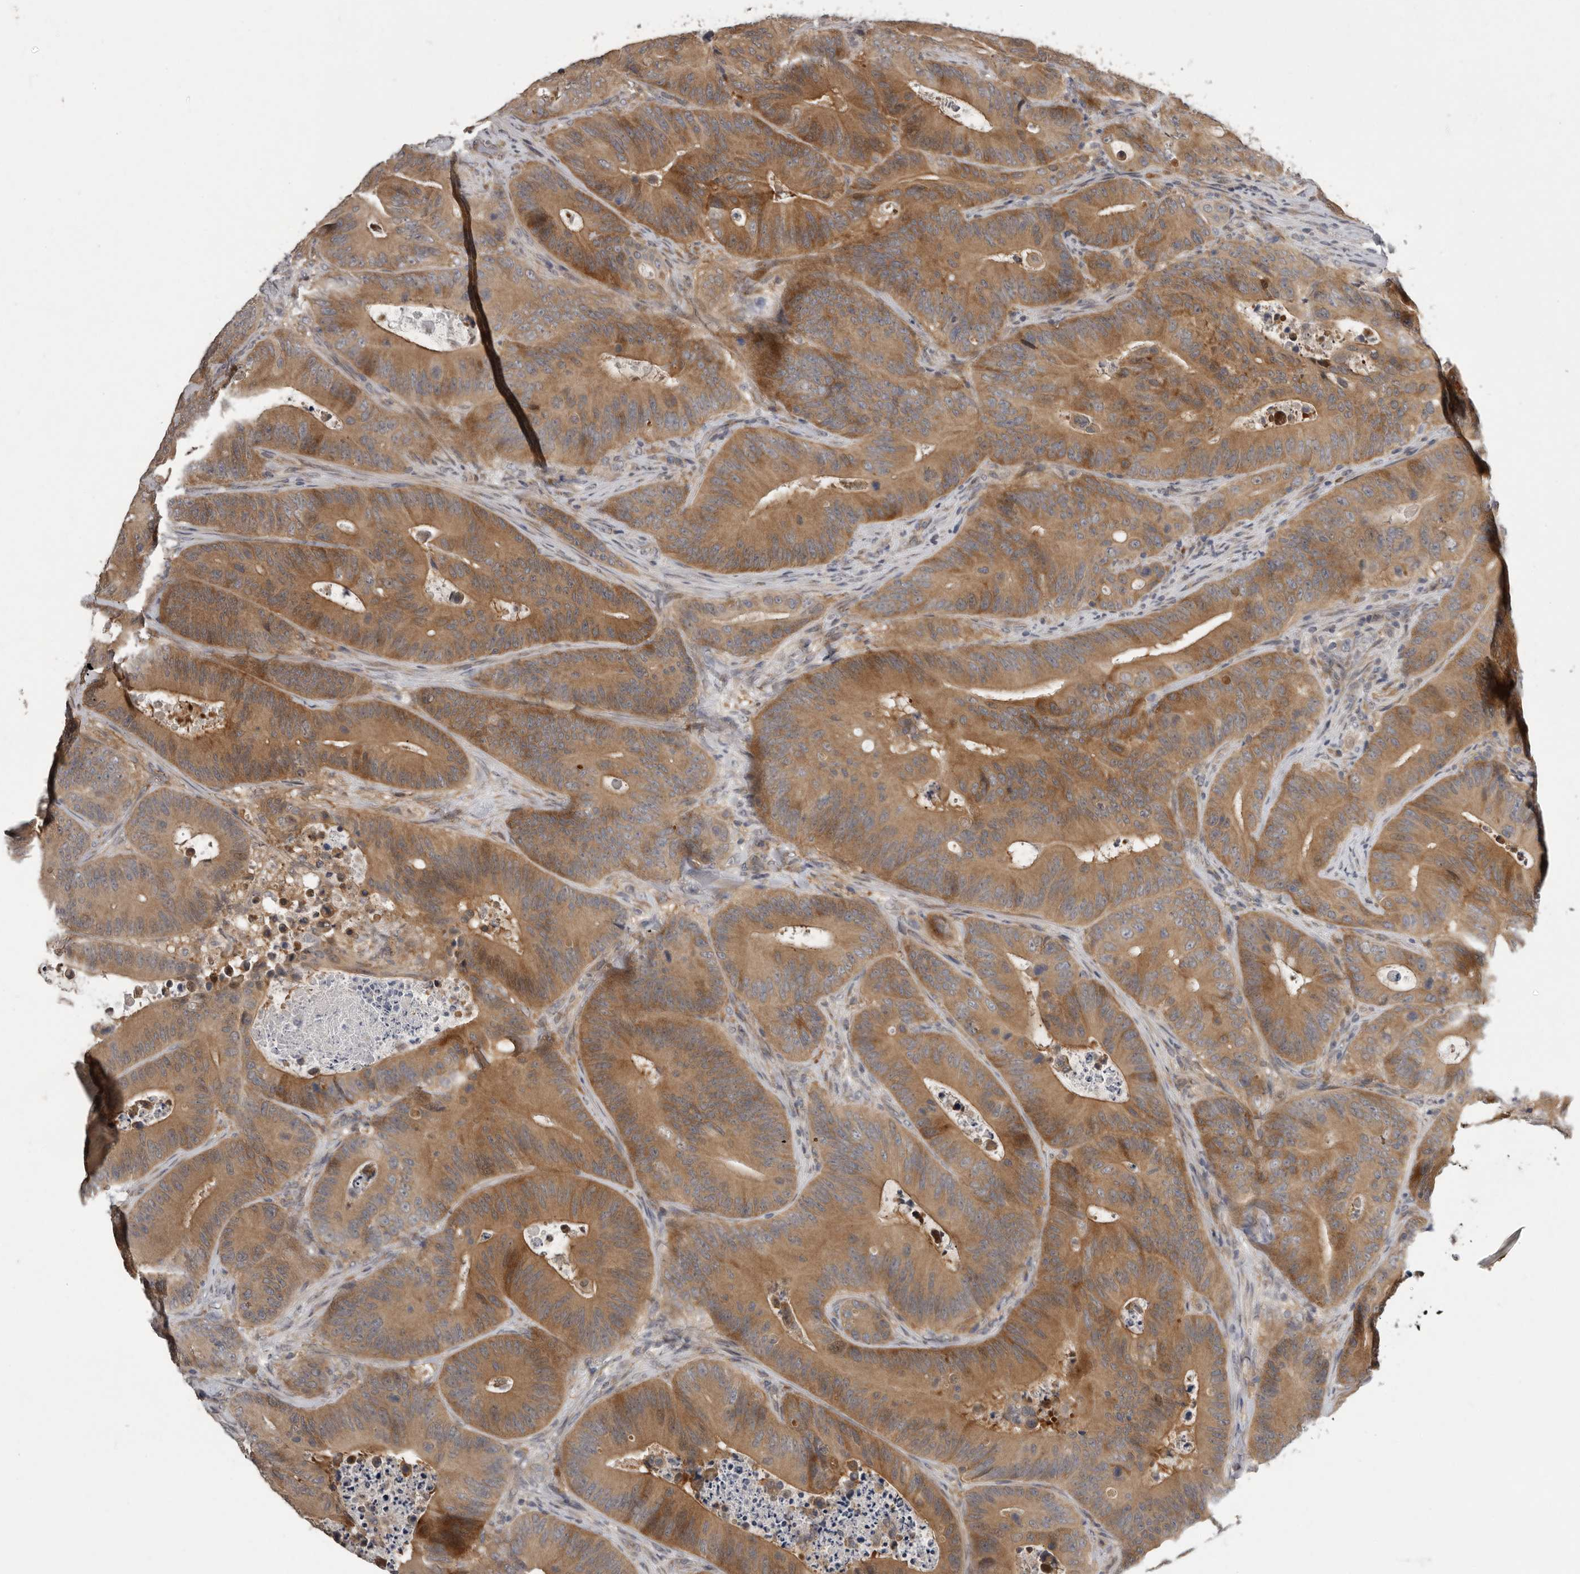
{"staining": {"intensity": "moderate", "quantity": ">75%", "location": "cytoplasmic/membranous"}, "tissue": "colorectal cancer", "cell_type": "Tumor cells", "image_type": "cancer", "snomed": [{"axis": "morphology", "description": "Adenocarcinoma, NOS"}, {"axis": "topography", "description": "Colon"}], "caption": "Human colorectal cancer stained with a brown dye shows moderate cytoplasmic/membranous positive staining in about >75% of tumor cells.", "gene": "RALGPS2", "patient": {"sex": "male", "age": 83}}